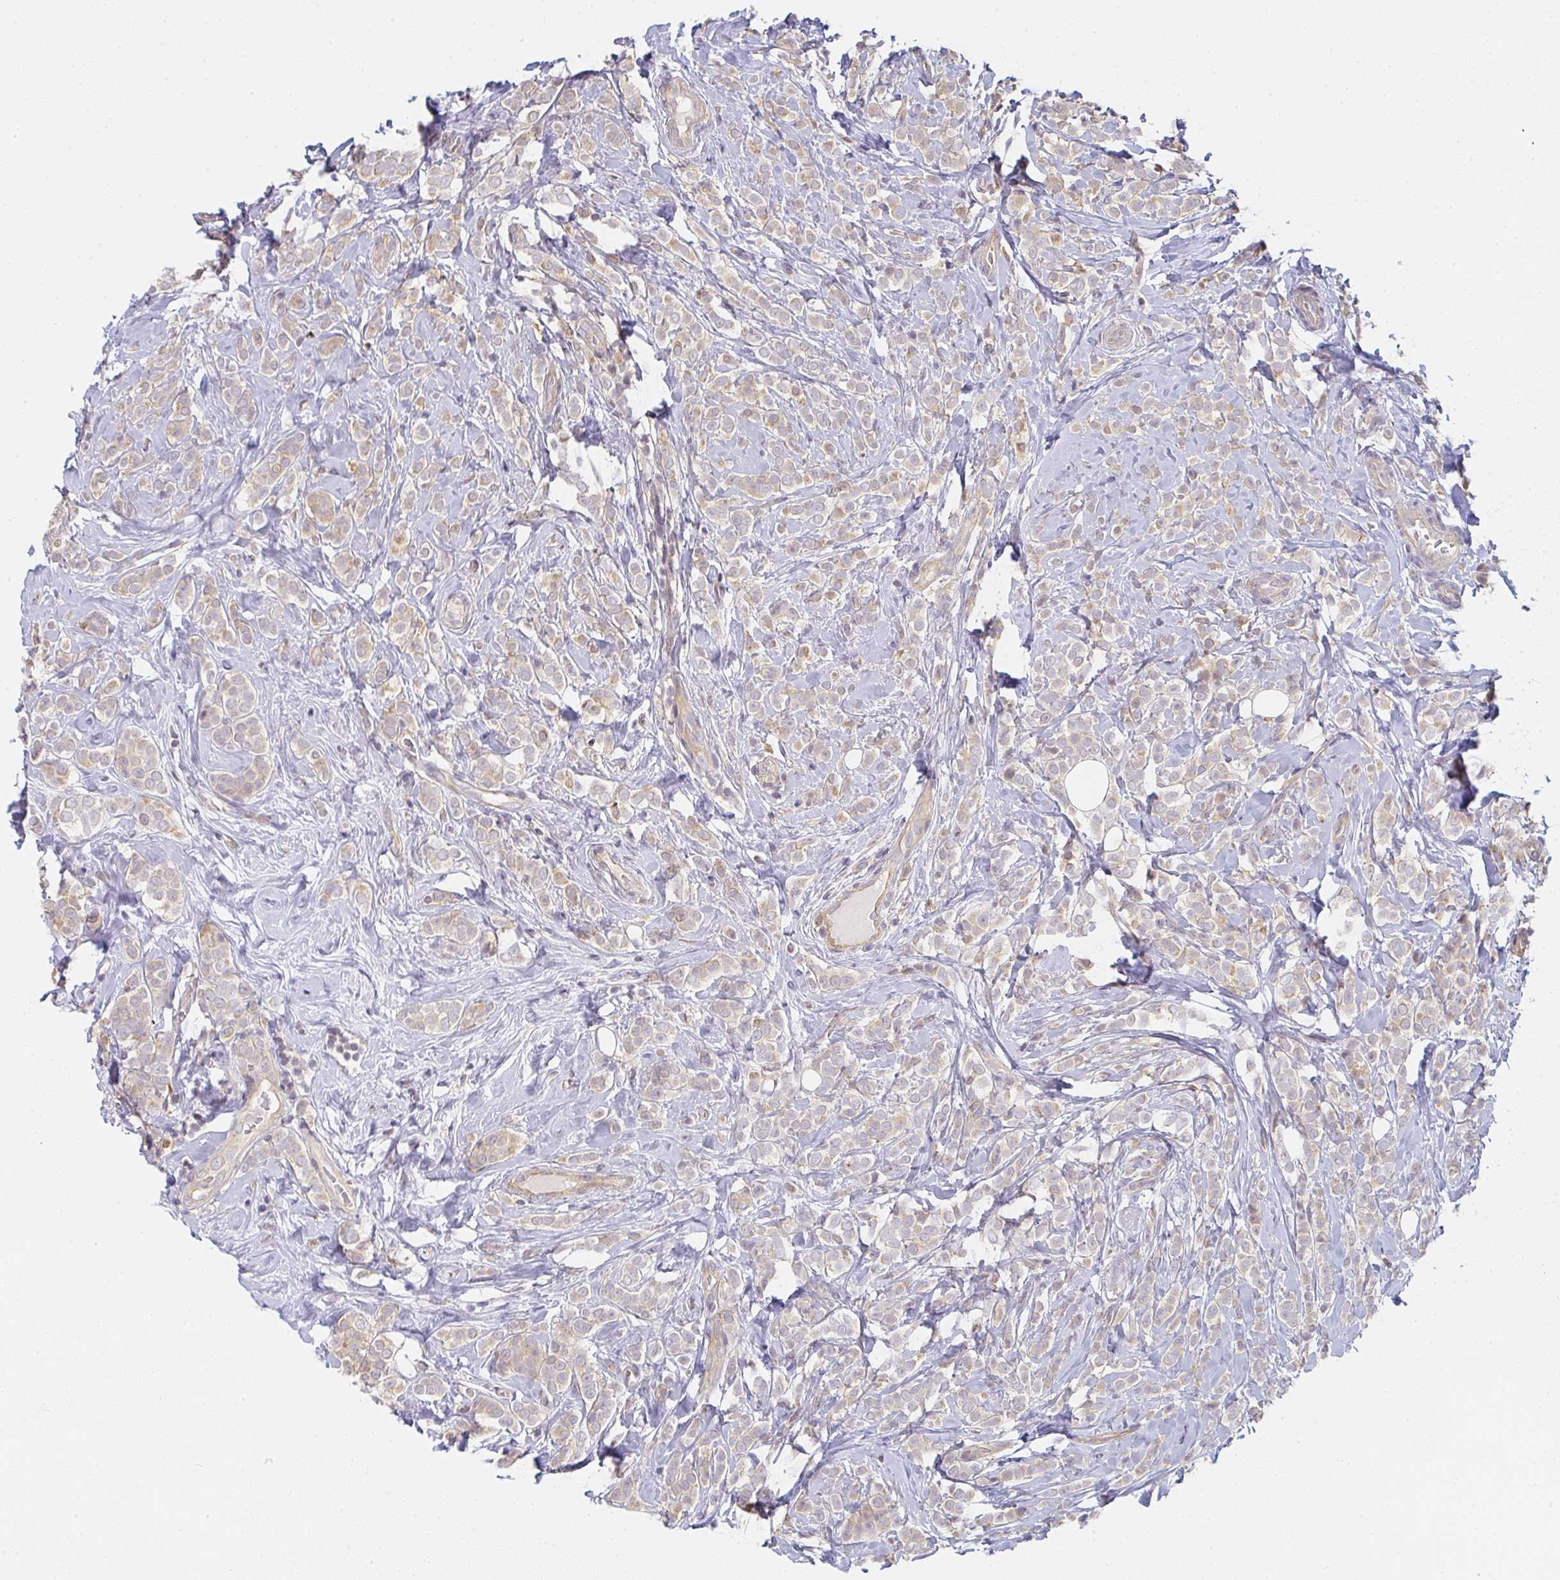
{"staining": {"intensity": "weak", "quantity": ">75%", "location": "cytoplasmic/membranous"}, "tissue": "breast cancer", "cell_type": "Tumor cells", "image_type": "cancer", "snomed": [{"axis": "morphology", "description": "Lobular carcinoma"}, {"axis": "topography", "description": "Breast"}], "caption": "Immunohistochemical staining of human breast cancer displays weak cytoplasmic/membranous protein positivity in approximately >75% of tumor cells.", "gene": "GSDMB", "patient": {"sex": "female", "age": 49}}